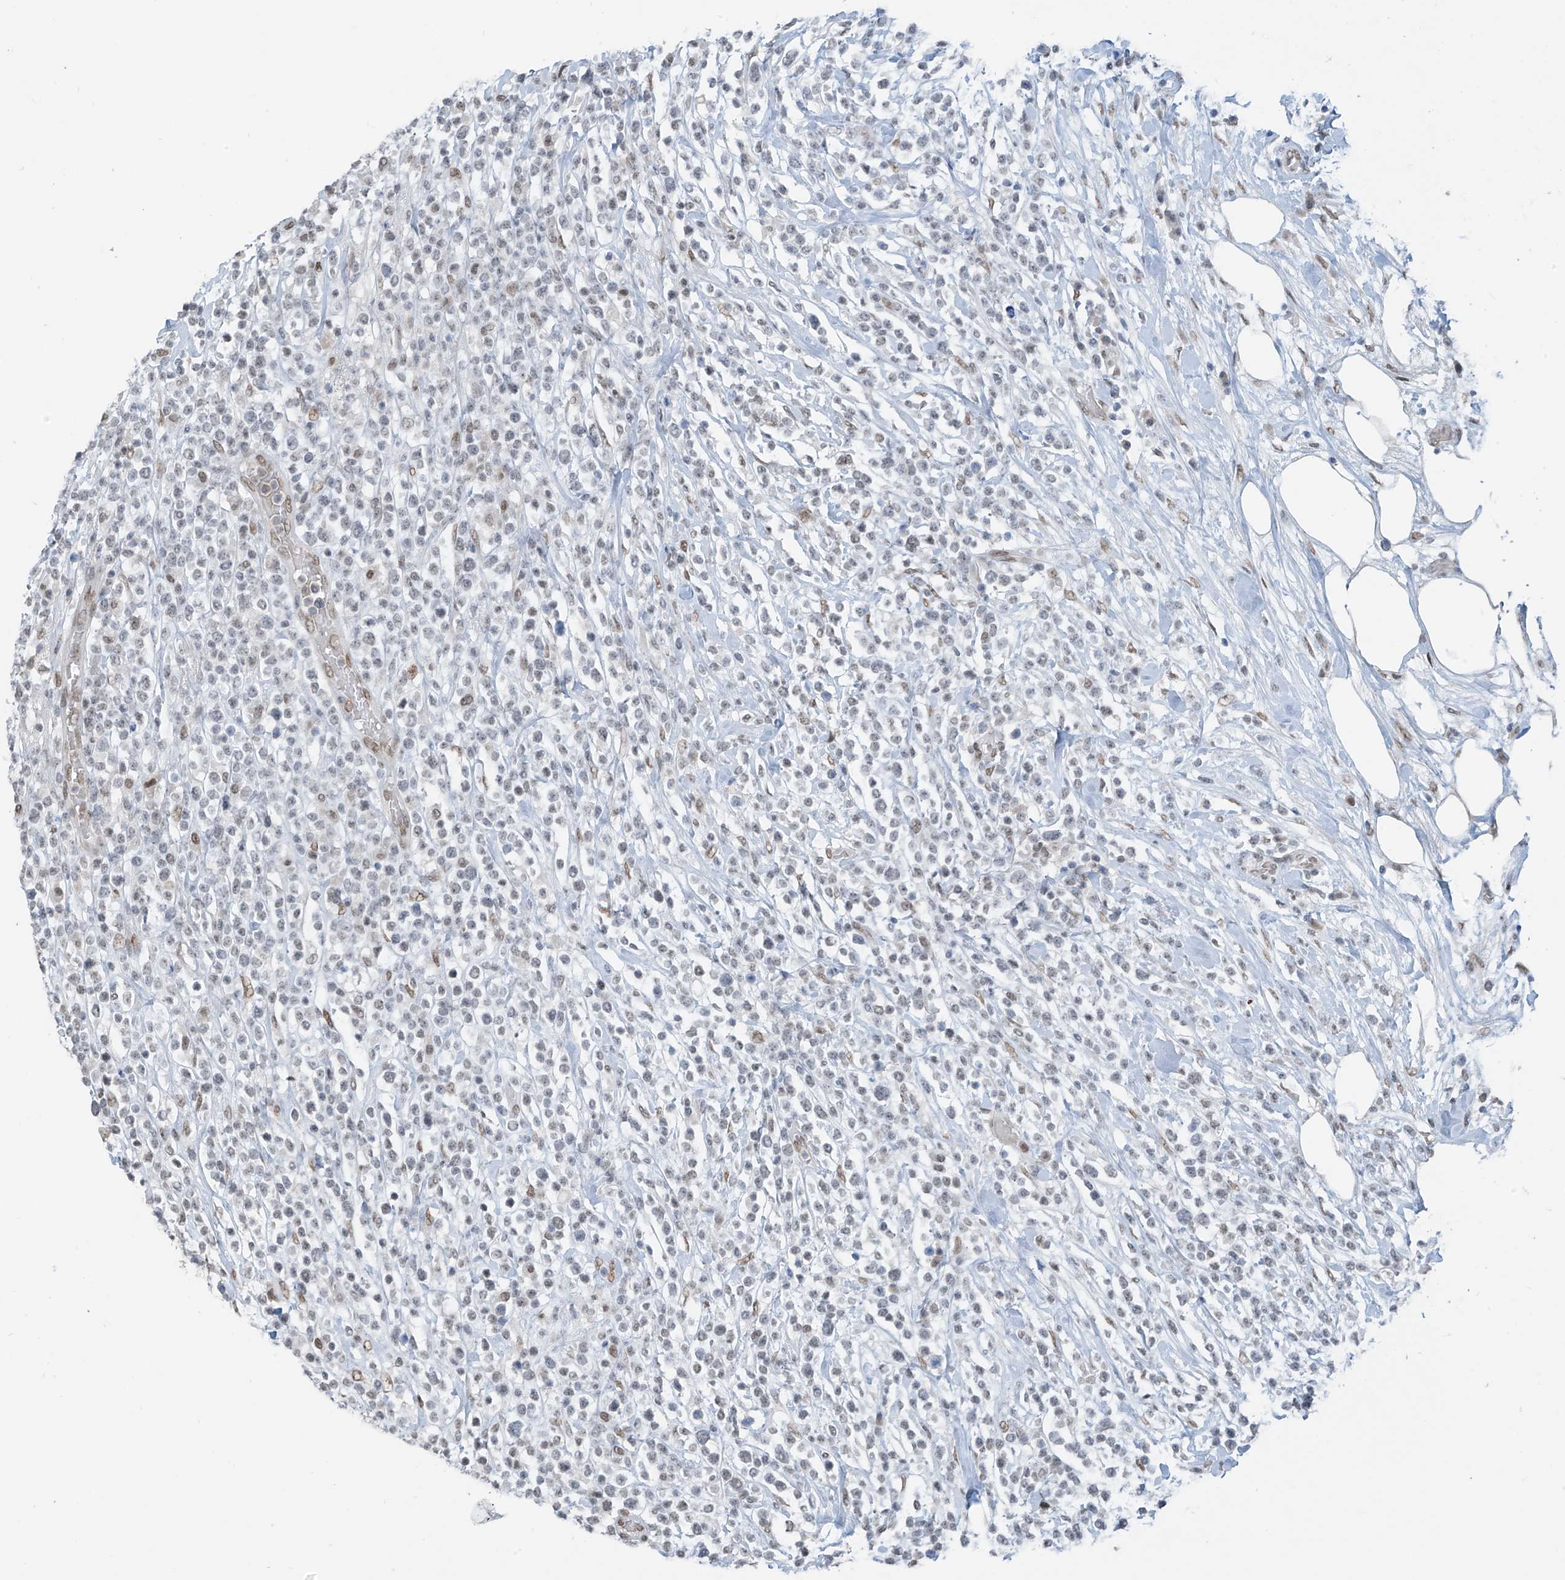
{"staining": {"intensity": "weak", "quantity": "<25%", "location": "nuclear"}, "tissue": "lymphoma", "cell_type": "Tumor cells", "image_type": "cancer", "snomed": [{"axis": "morphology", "description": "Malignant lymphoma, non-Hodgkin's type, High grade"}, {"axis": "topography", "description": "Colon"}], "caption": "Immunohistochemistry histopathology image of neoplastic tissue: lymphoma stained with DAB (3,3'-diaminobenzidine) reveals no significant protein expression in tumor cells.", "gene": "MCM9", "patient": {"sex": "female", "age": 53}}